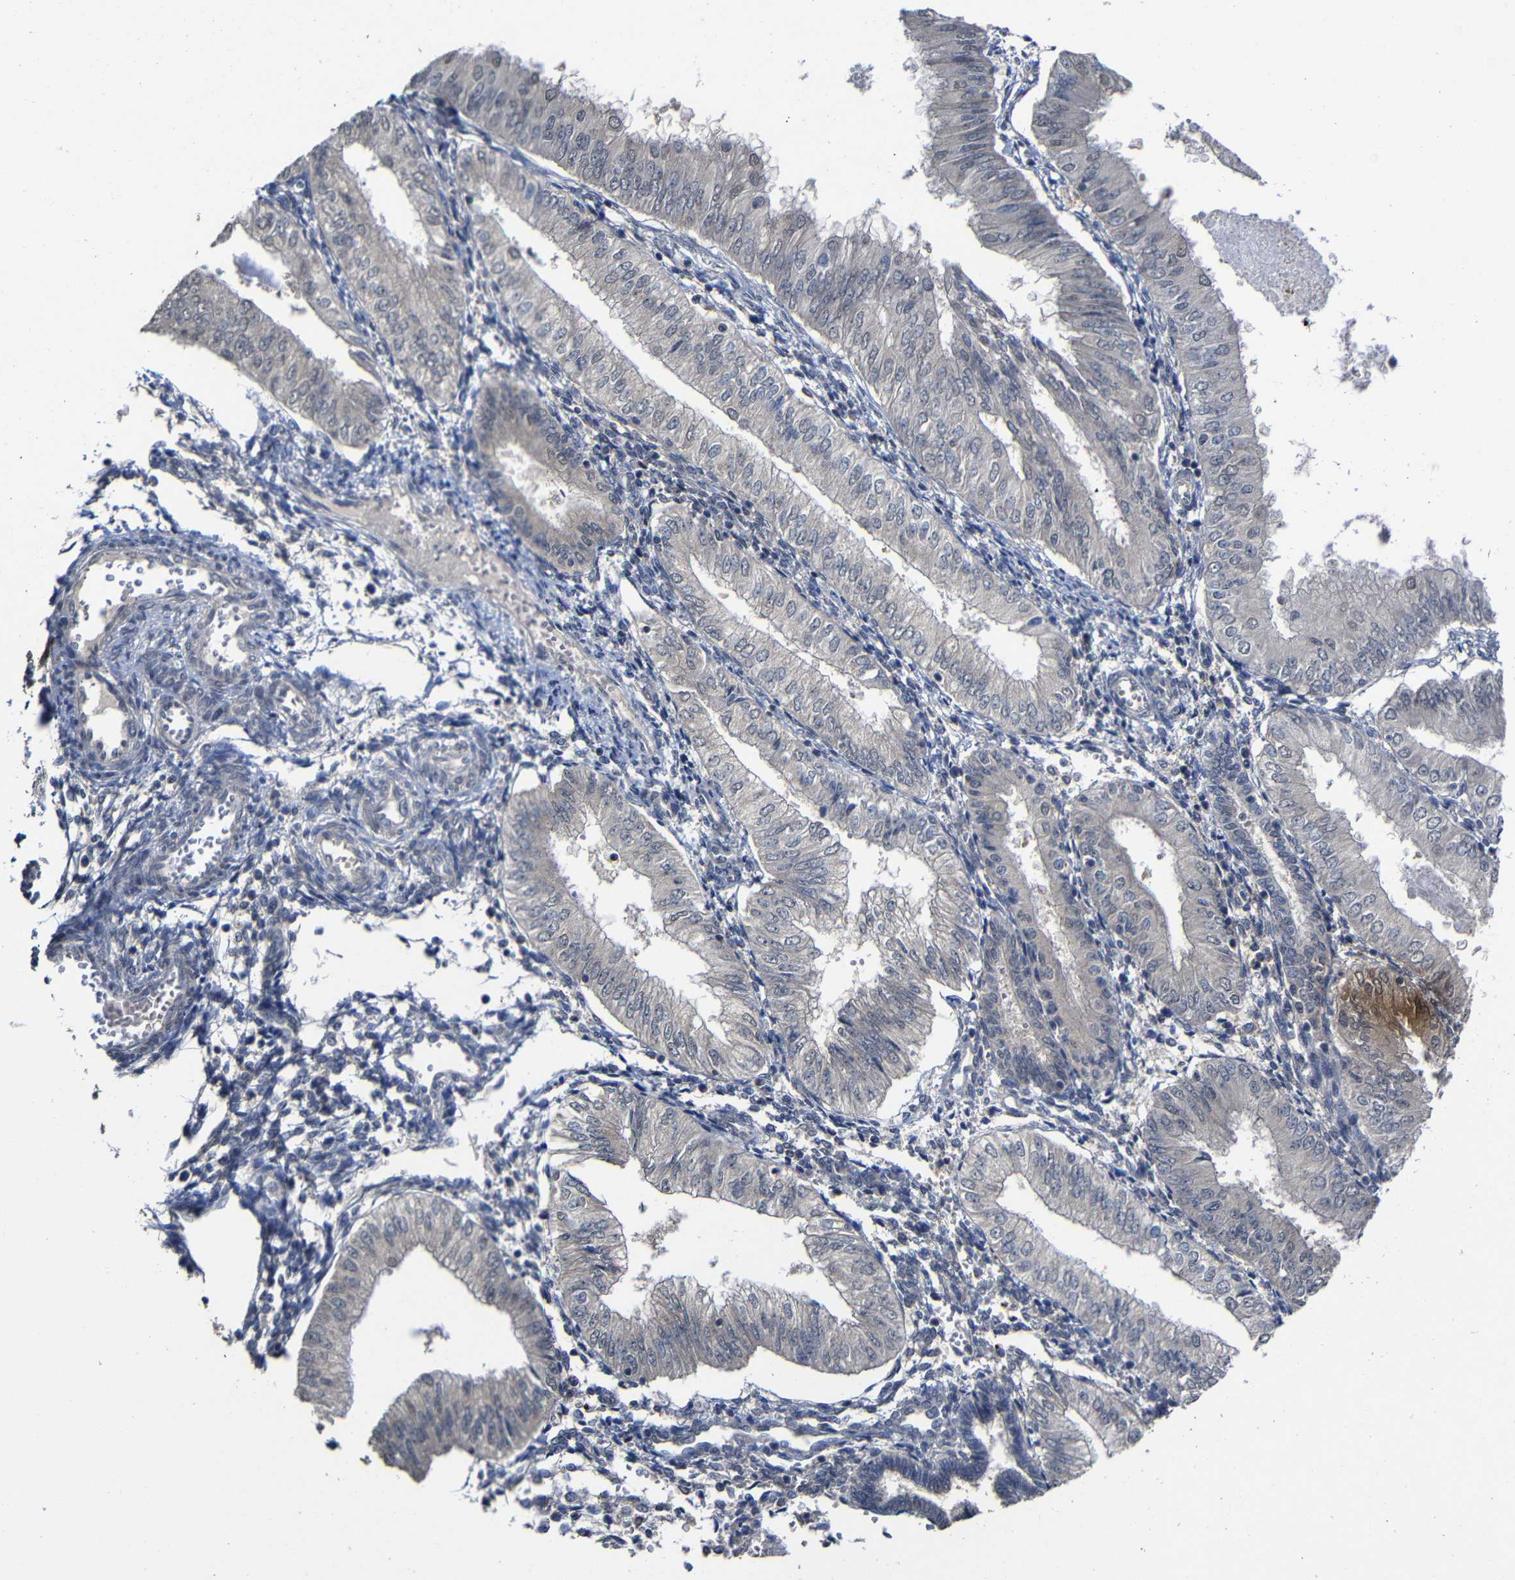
{"staining": {"intensity": "negative", "quantity": "none", "location": "none"}, "tissue": "endometrial cancer", "cell_type": "Tumor cells", "image_type": "cancer", "snomed": [{"axis": "morphology", "description": "Adenocarcinoma, NOS"}, {"axis": "topography", "description": "Endometrium"}], "caption": "Protein analysis of endometrial cancer (adenocarcinoma) reveals no significant positivity in tumor cells.", "gene": "ATG12", "patient": {"sex": "female", "age": 53}}